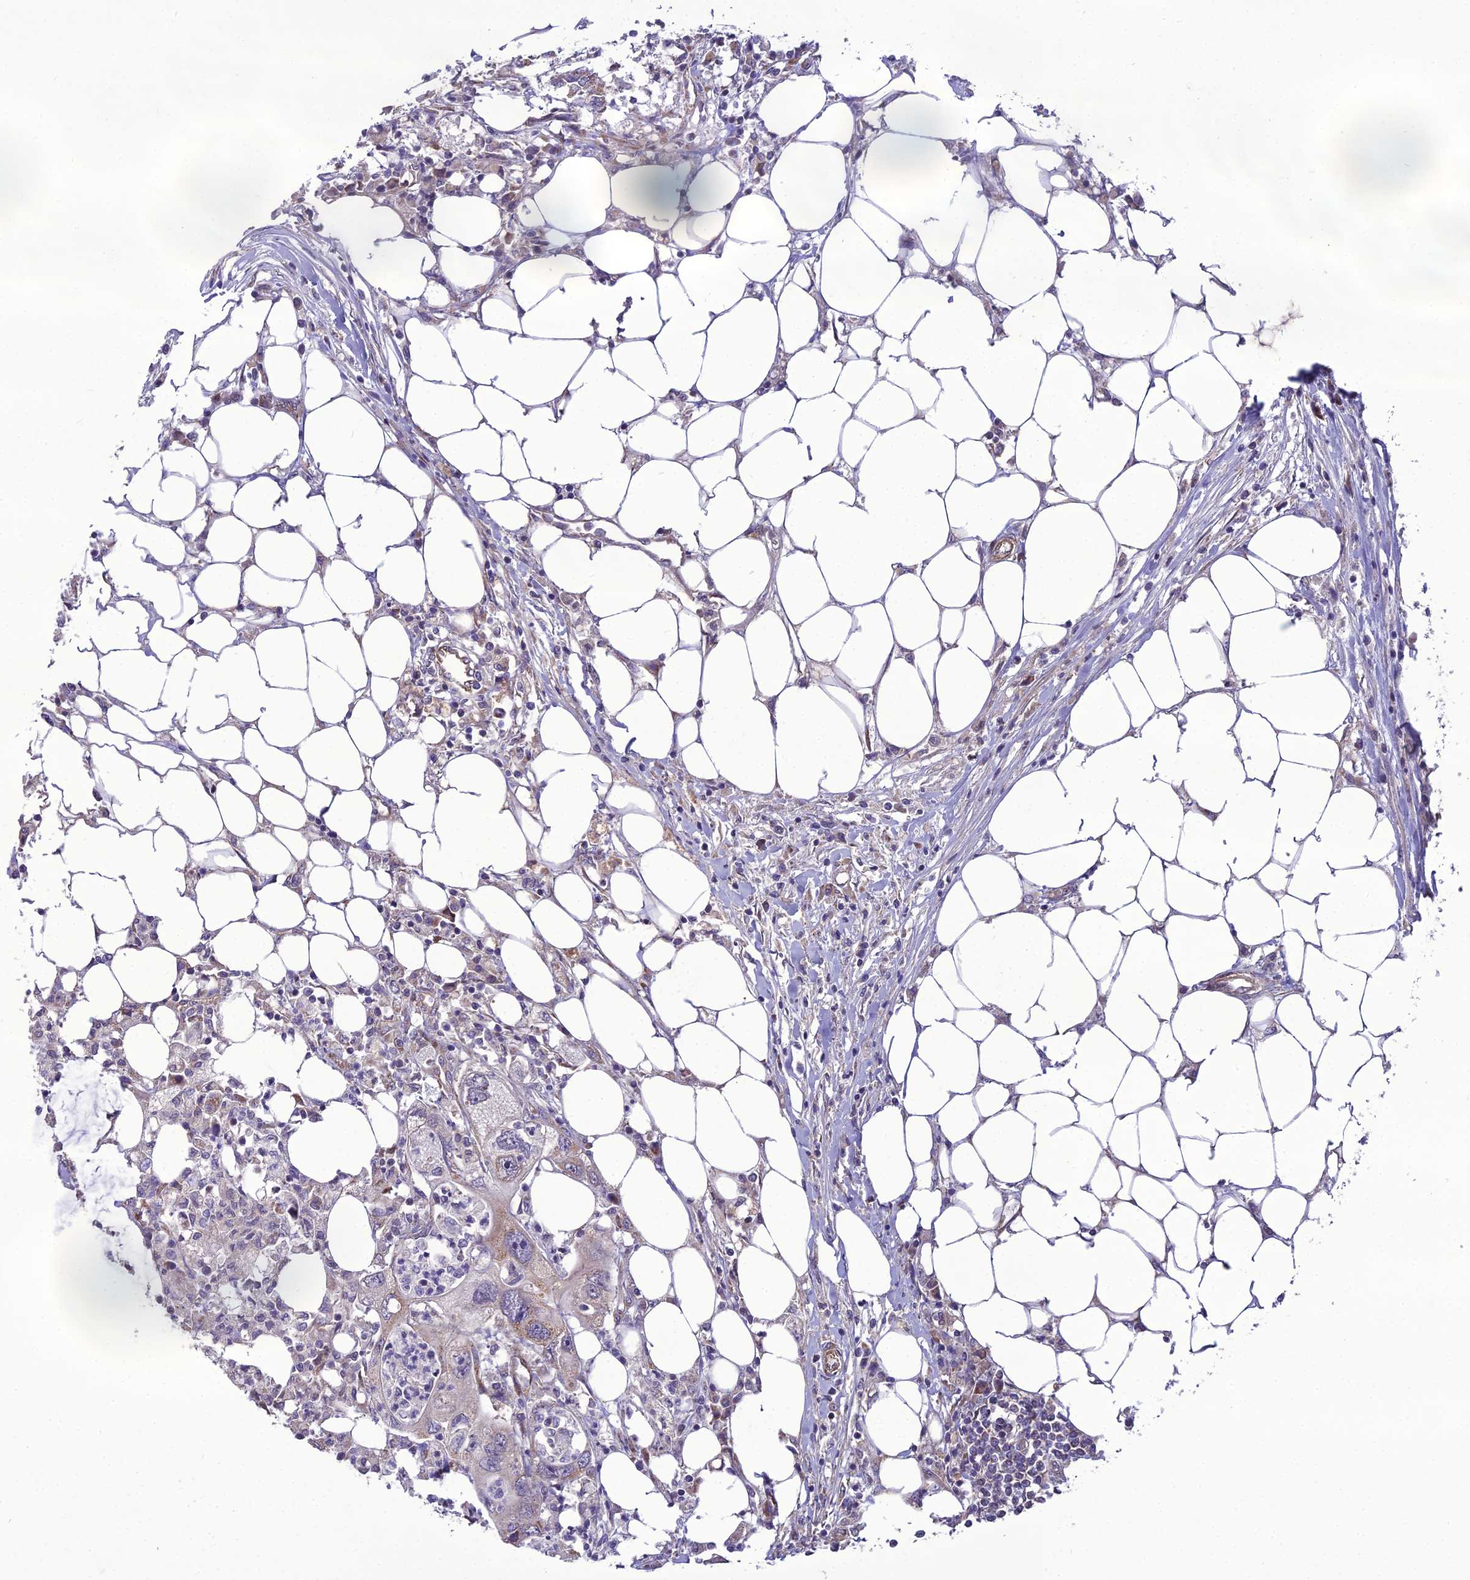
{"staining": {"intensity": "weak", "quantity": "25%-75%", "location": "cytoplasmic/membranous"}, "tissue": "colorectal cancer", "cell_type": "Tumor cells", "image_type": "cancer", "snomed": [{"axis": "morphology", "description": "Adenocarcinoma, NOS"}, {"axis": "topography", "description": "Colon"}], "caption": "This photomicrograph demonstrates immunohistochemistry (IHC) staining of human colorectal cancer (adenocarcinoma), with low weak cytoplasmic/membranous staining in about 25%-75% of tumor cells.", "gene": "NODAL", "patient": {"sex": "male", "age": 71}}